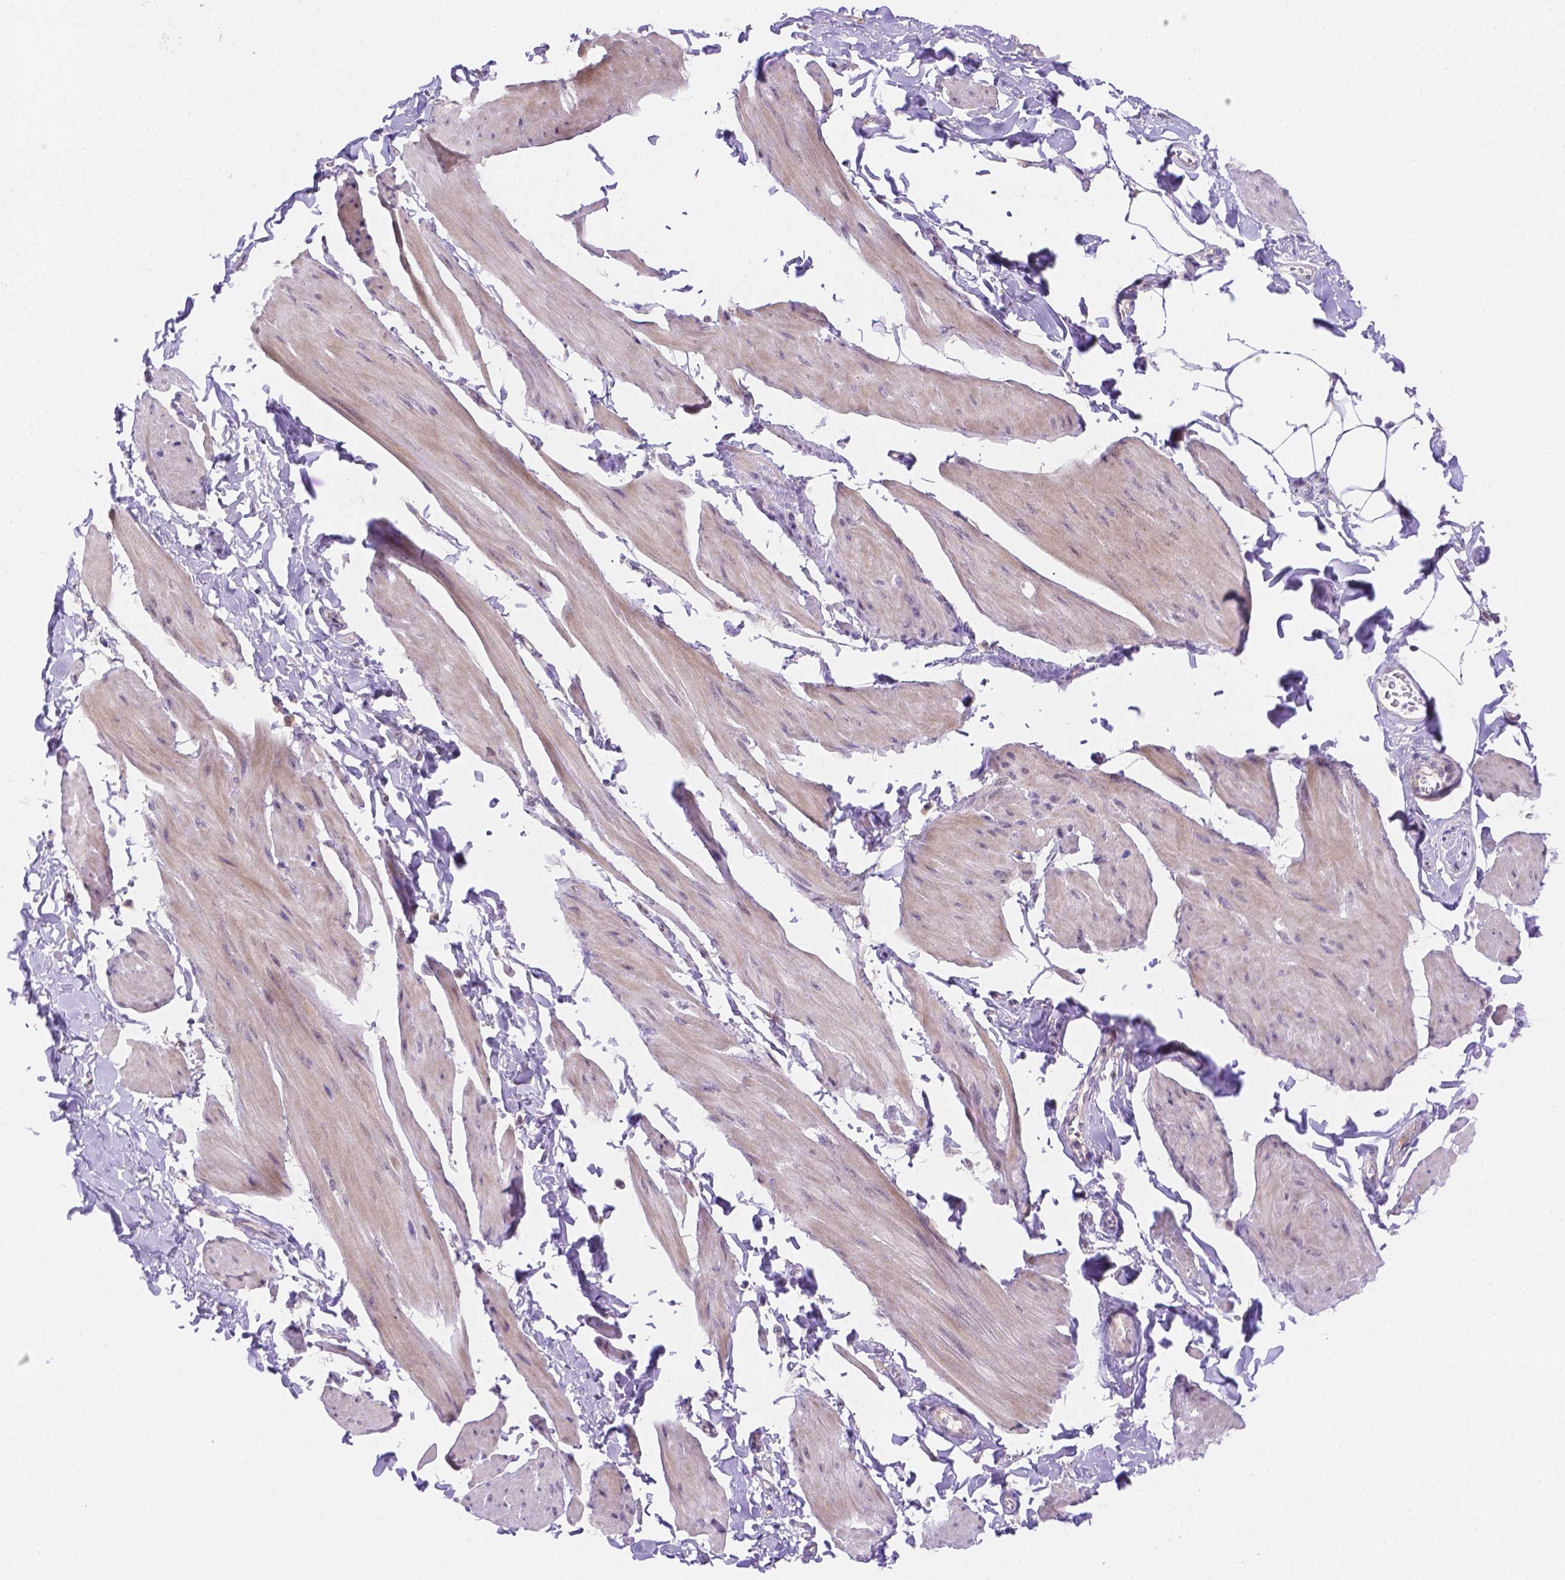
{"staining": {"intensity": "weak", "quantity": "25%-75%", "location": "cytoplasmic/membranous"}, "tissue": "smooth muscle", "cell_type": "Smooth muscle cells", "image_type": "normal", "snomed": [{"axis": "morphology", "description": "Normal tissue, NOS"}, {"axis": "topography", "description": "Adipose tissue"}, {"axis": "topography", "description": "Smooth muscle"}, {"axis": "topography", "description": "Peripheral nerve tissue"}], "caption": "A brown stain highlights weak cytoplasmic/membranous staining of a protein in smooth muscle cells of normal human smooth muscle.", "gene": "NXPE2", "patient": {"sex": "male", "age": 83}}